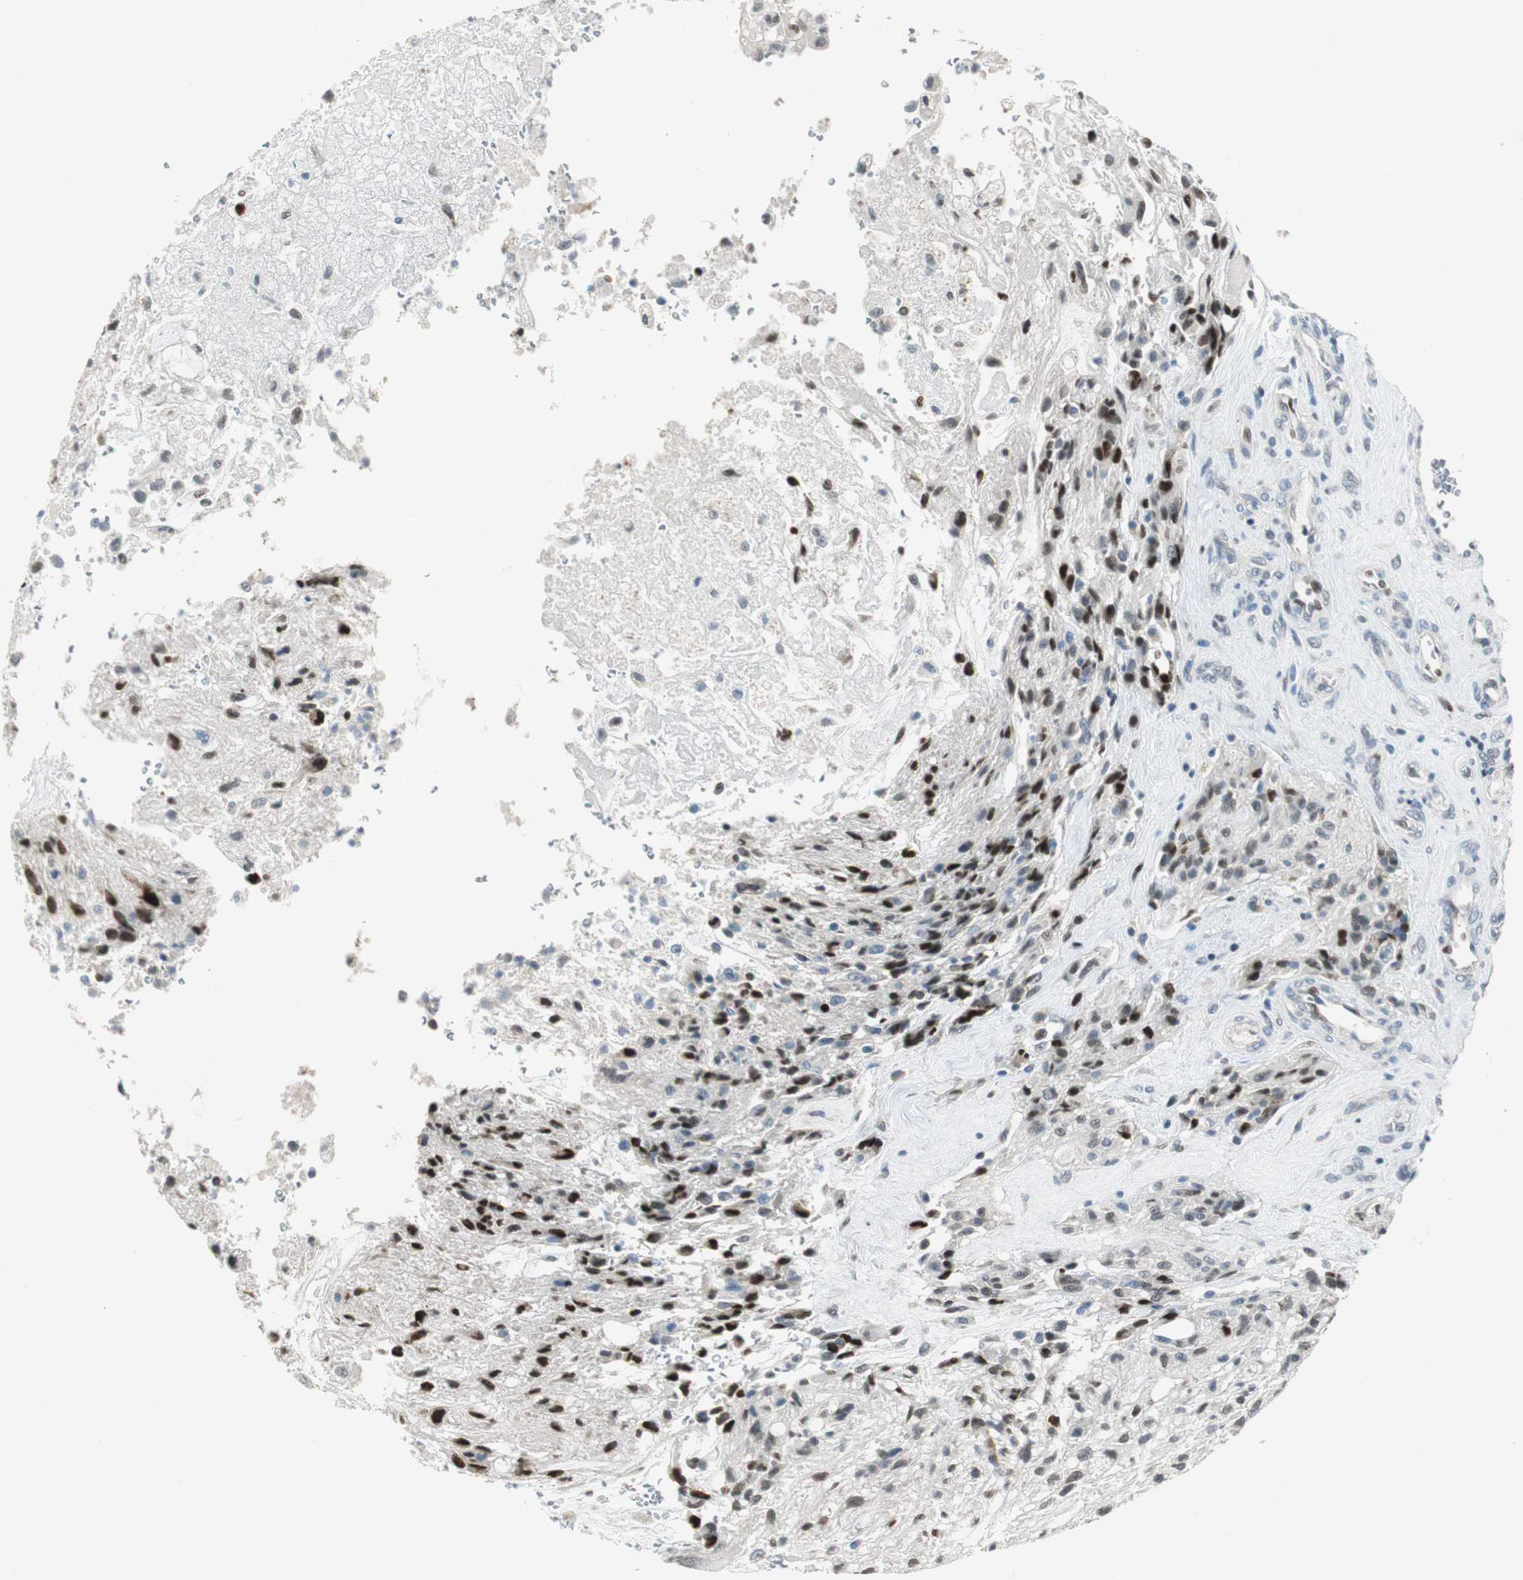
{"staining": {"intensity": "strong", "quantity": "25%-75%", "location": "nuclear"}, "tissue": "glioma", "cell_type": "Tumor cells", "image_type": "cancer", "snomed": [{"axis": "morphology", "description": "Normal tissue, NOS"}, {"axis": "morphology", "description": "Glioma, malignant, High grade"}, {"axis": "topography", "description": "Cerebral cortex"}], "caption": "Protein expression analysis of human malignant glioma (high-grade) reveals strong nuclear positivity in about 25%-75% of tumor cells.", "gene": "AJUBA", "patient": {"sex": "male", "age": 56}}